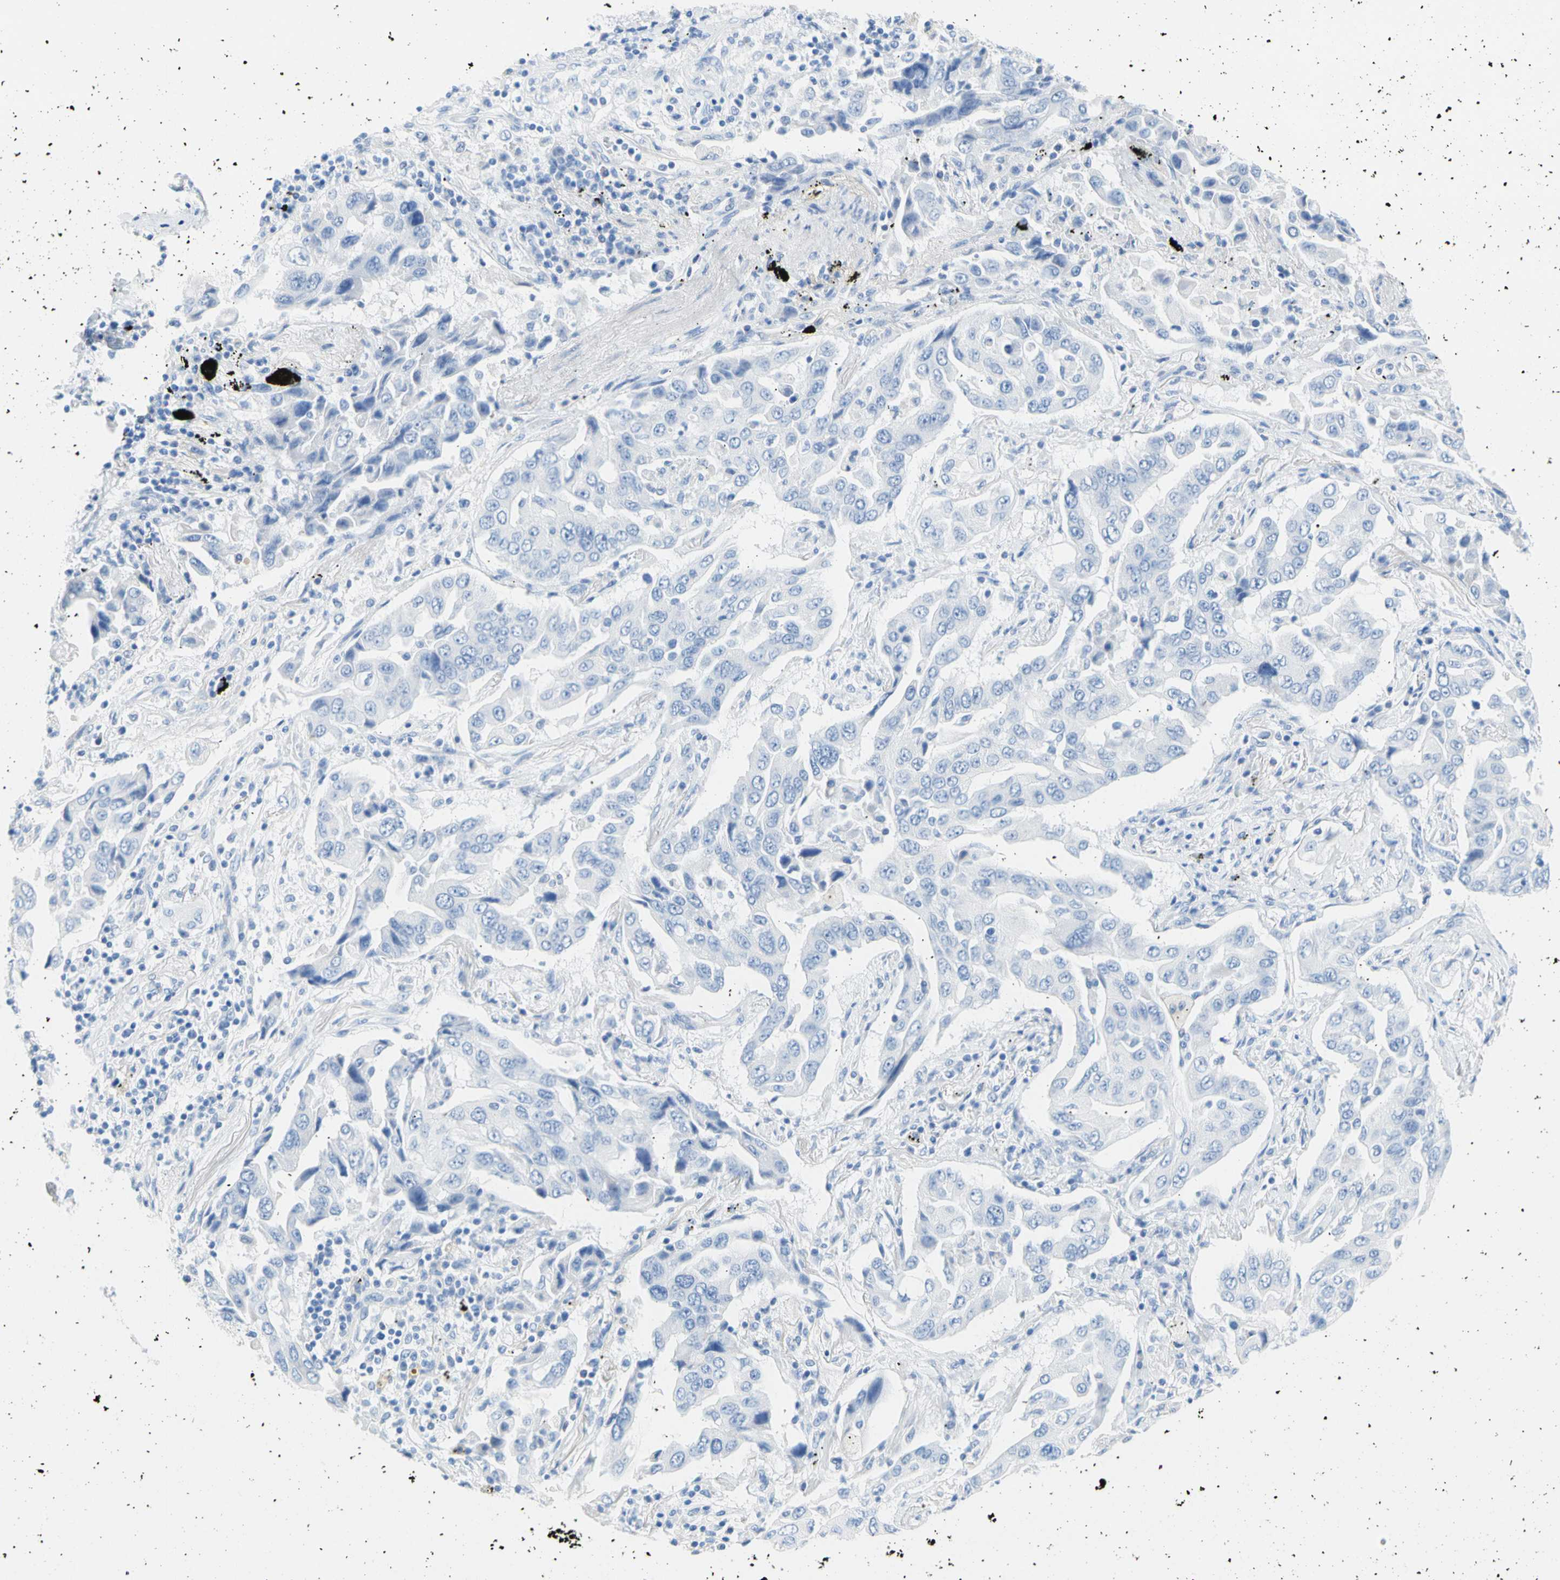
{"staining": {"intensity": "negative", "quantity": "none", "location": "none"}, "tissue": "lung cancer", "cell_type": "Tumor cells", "image_type": "cancer", "snomed": [{"axis": "morphology", "description": "Adenocarcinoma, NOS"}, {"axis": "topography", "description": "Lung"}], "caption": "Adenocarcinoma (lung) was stained to show a protein in brown. There is no significant staining in tumor cells.", "gene": "CEL", "patient": {"sex": "female", "age": 65}}